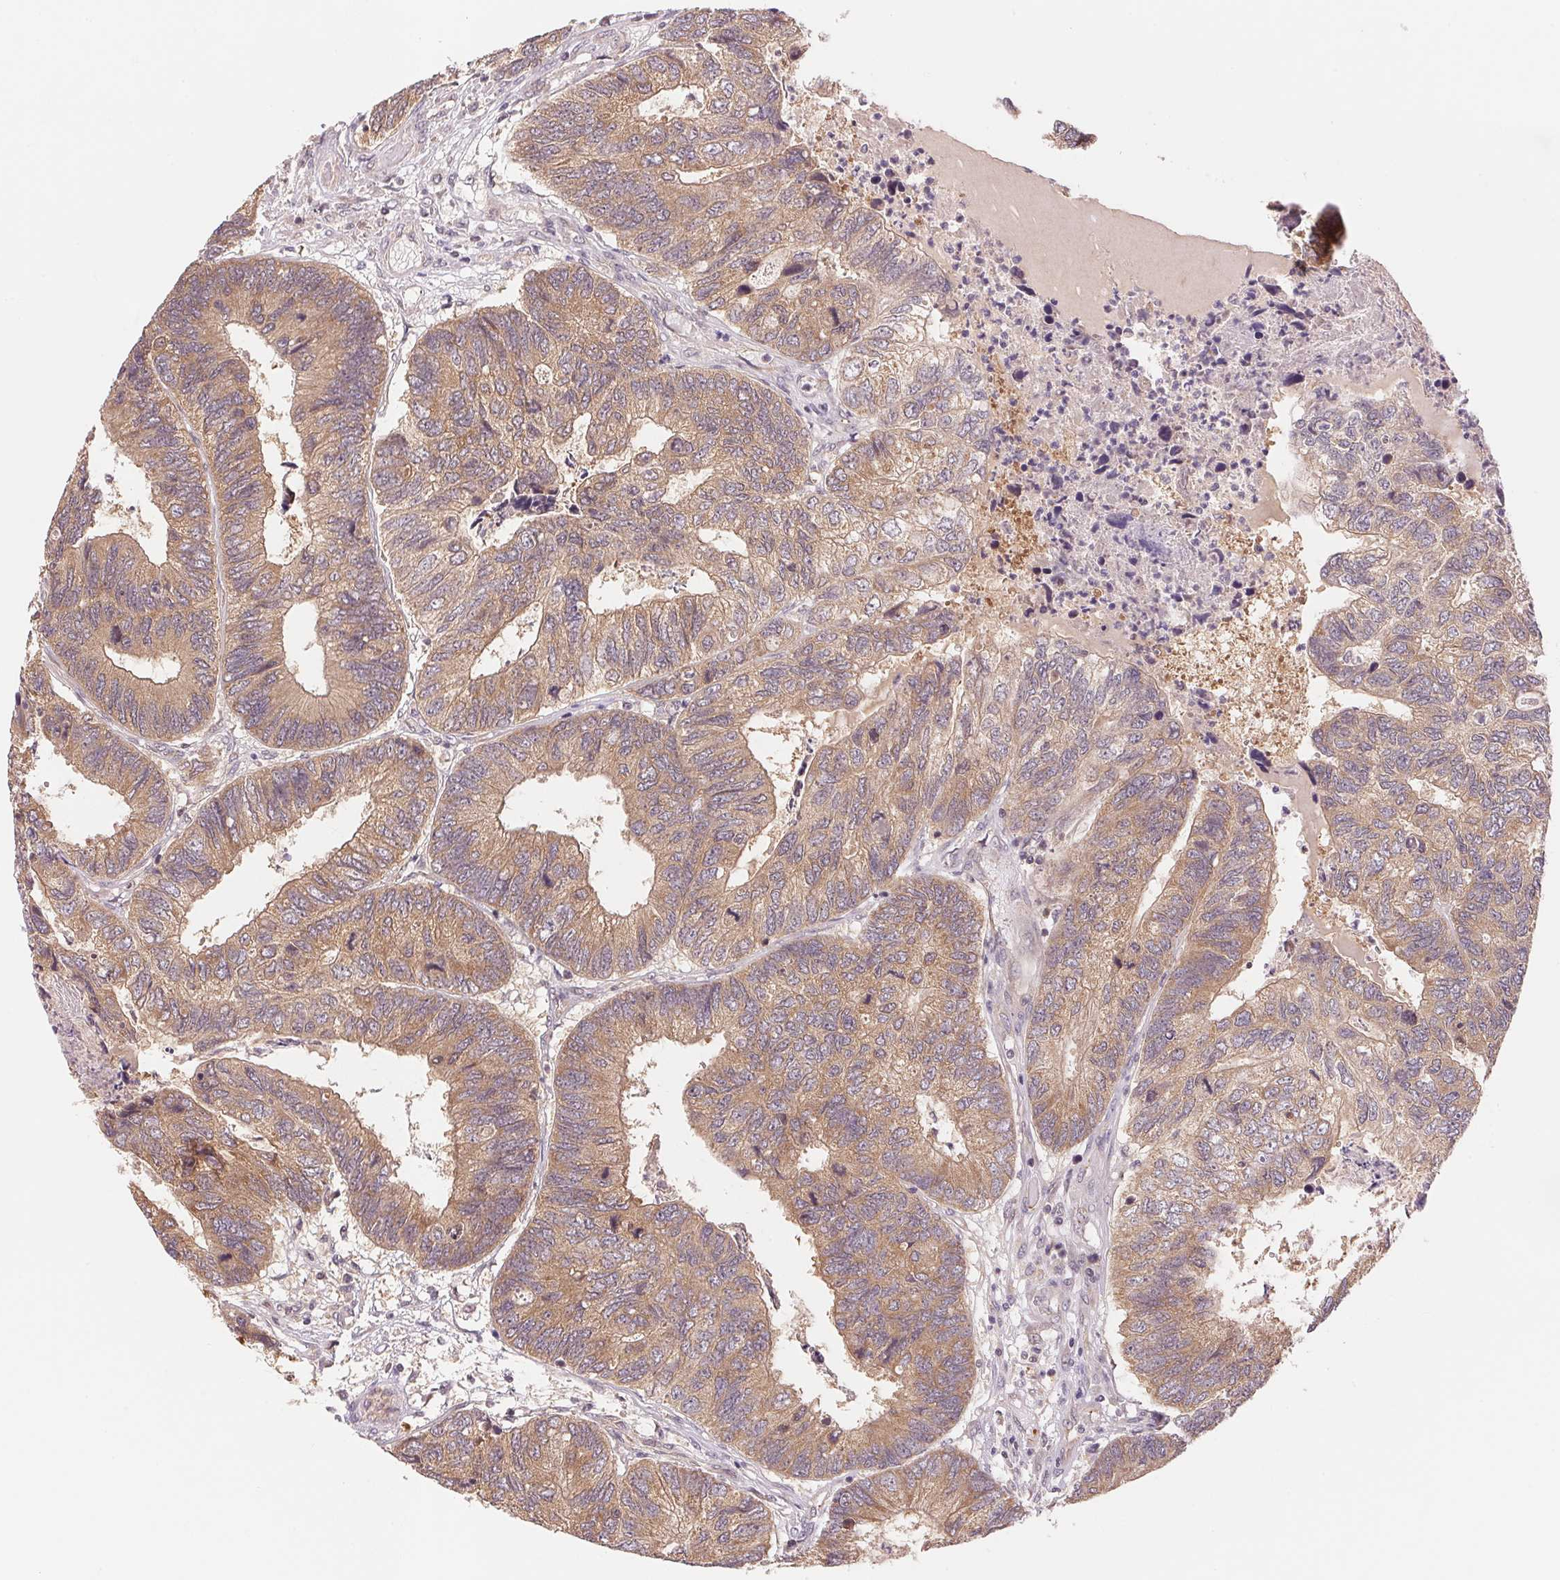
{"staining": {"intensity": "moderate", "quantity": ">75%", "location": "cytoplasmic/membranous"}, "tissue": "colorectal cancer", "cell_type": "Tumor cells", "image_type": "cancer", "snomed": [{"axis": "morphology", "description": "Adenocarcinoma, NOS"}, {"axis": "topography", "description": "Colon"}], "caption": "The histopathology image displays staining of adenocarcinoma (colorectal), revealing moderate cytoplasmic/membranous protein positivity (brown color) within tumor cells. (brown staining indicates protein expression, while blue staining denotes nuclei).", "gene": "BNIP5", "patient": {"sex": "female", "age": 67}}